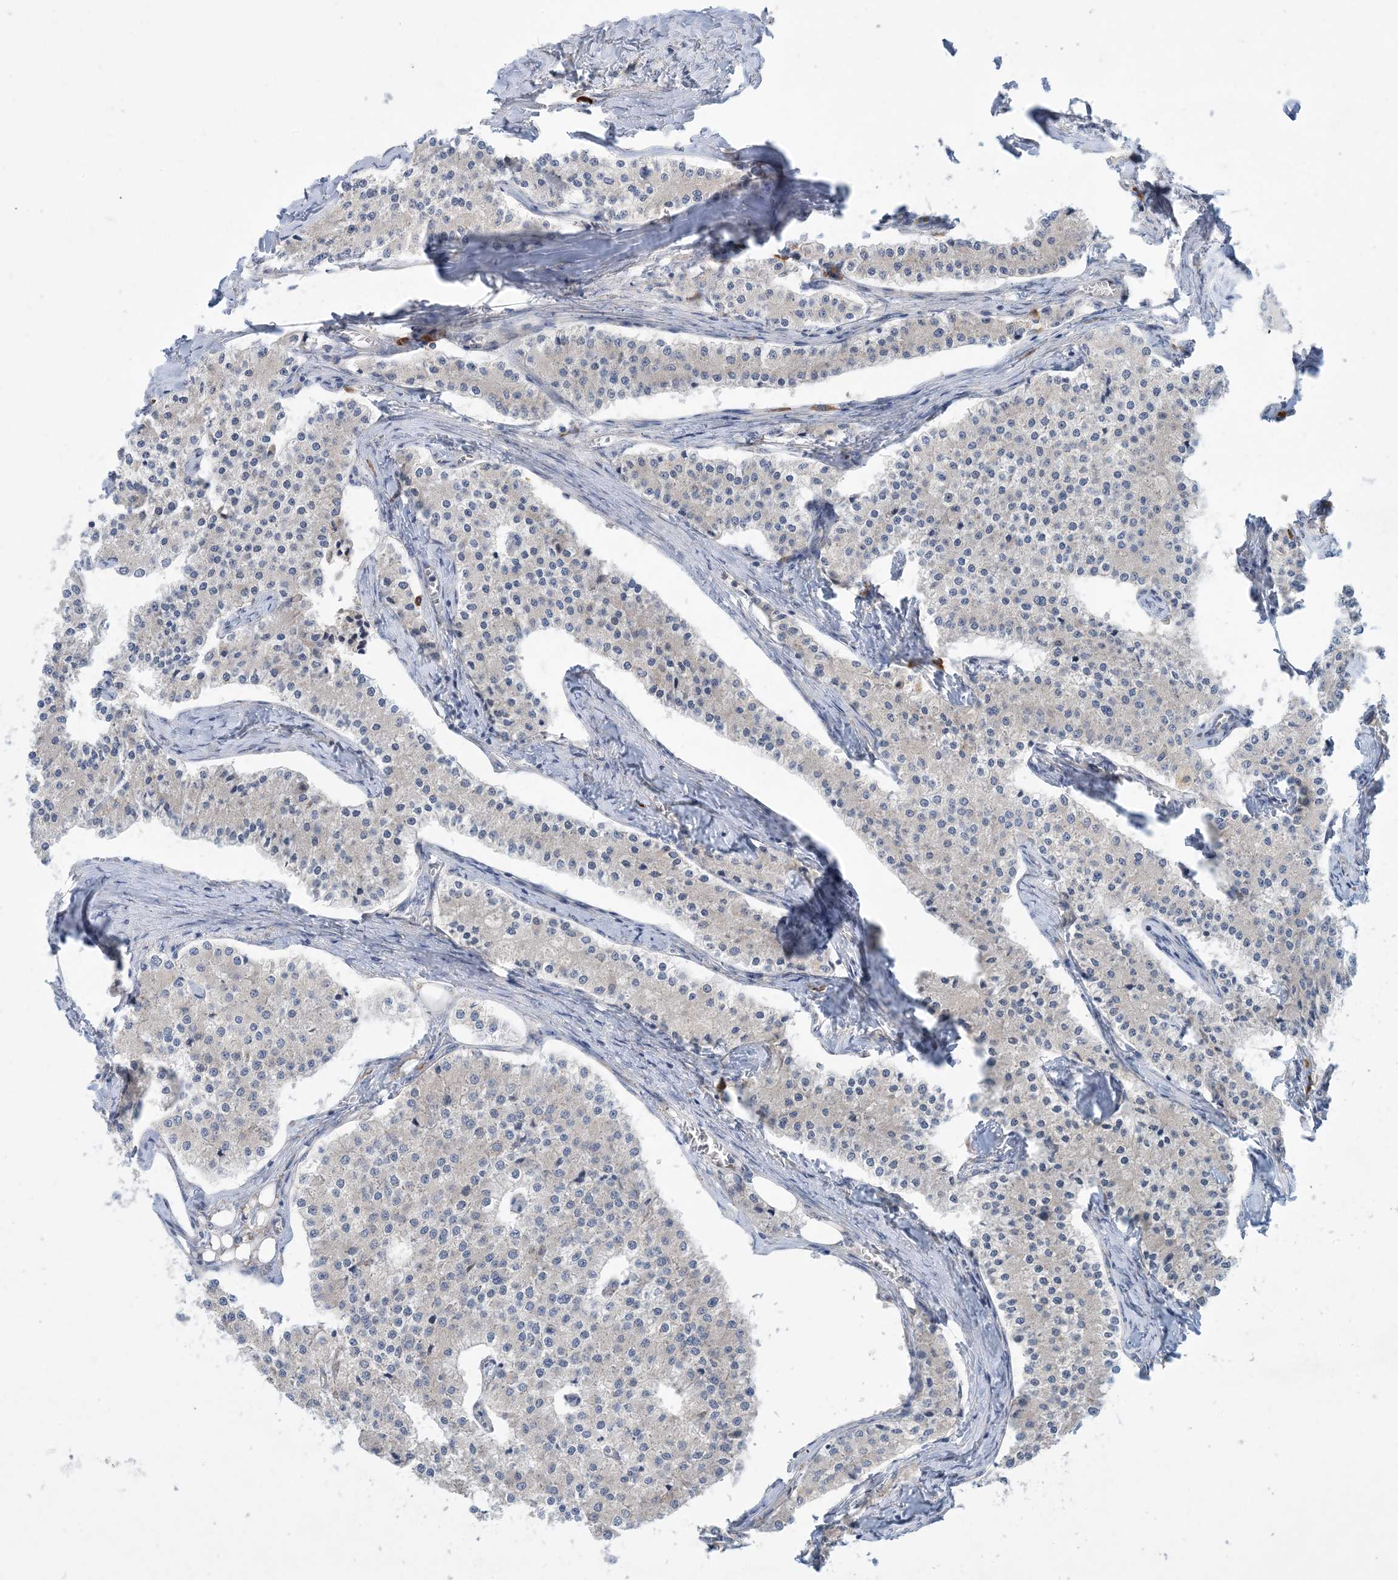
{"staining": {"intensity": "negative", "quantity": "none", "location": "none"}, "tissue": "carcinoid", "cell_type": "Tumor cells", "image_type": "cancer", "snomed": [{"axis": "morphology", "description": "Carcinoid, malignant, NOS"}, {"axis": "topography", "description": "Colon"}], "caption": "Immunohistochemistry photomicrograph of malignant carcinoid stained for a protein (brown), which exhibits no staining in tumor cells.", "gene": "PHOSPHO2", "patient": {"sex": "female", "age": 52}}